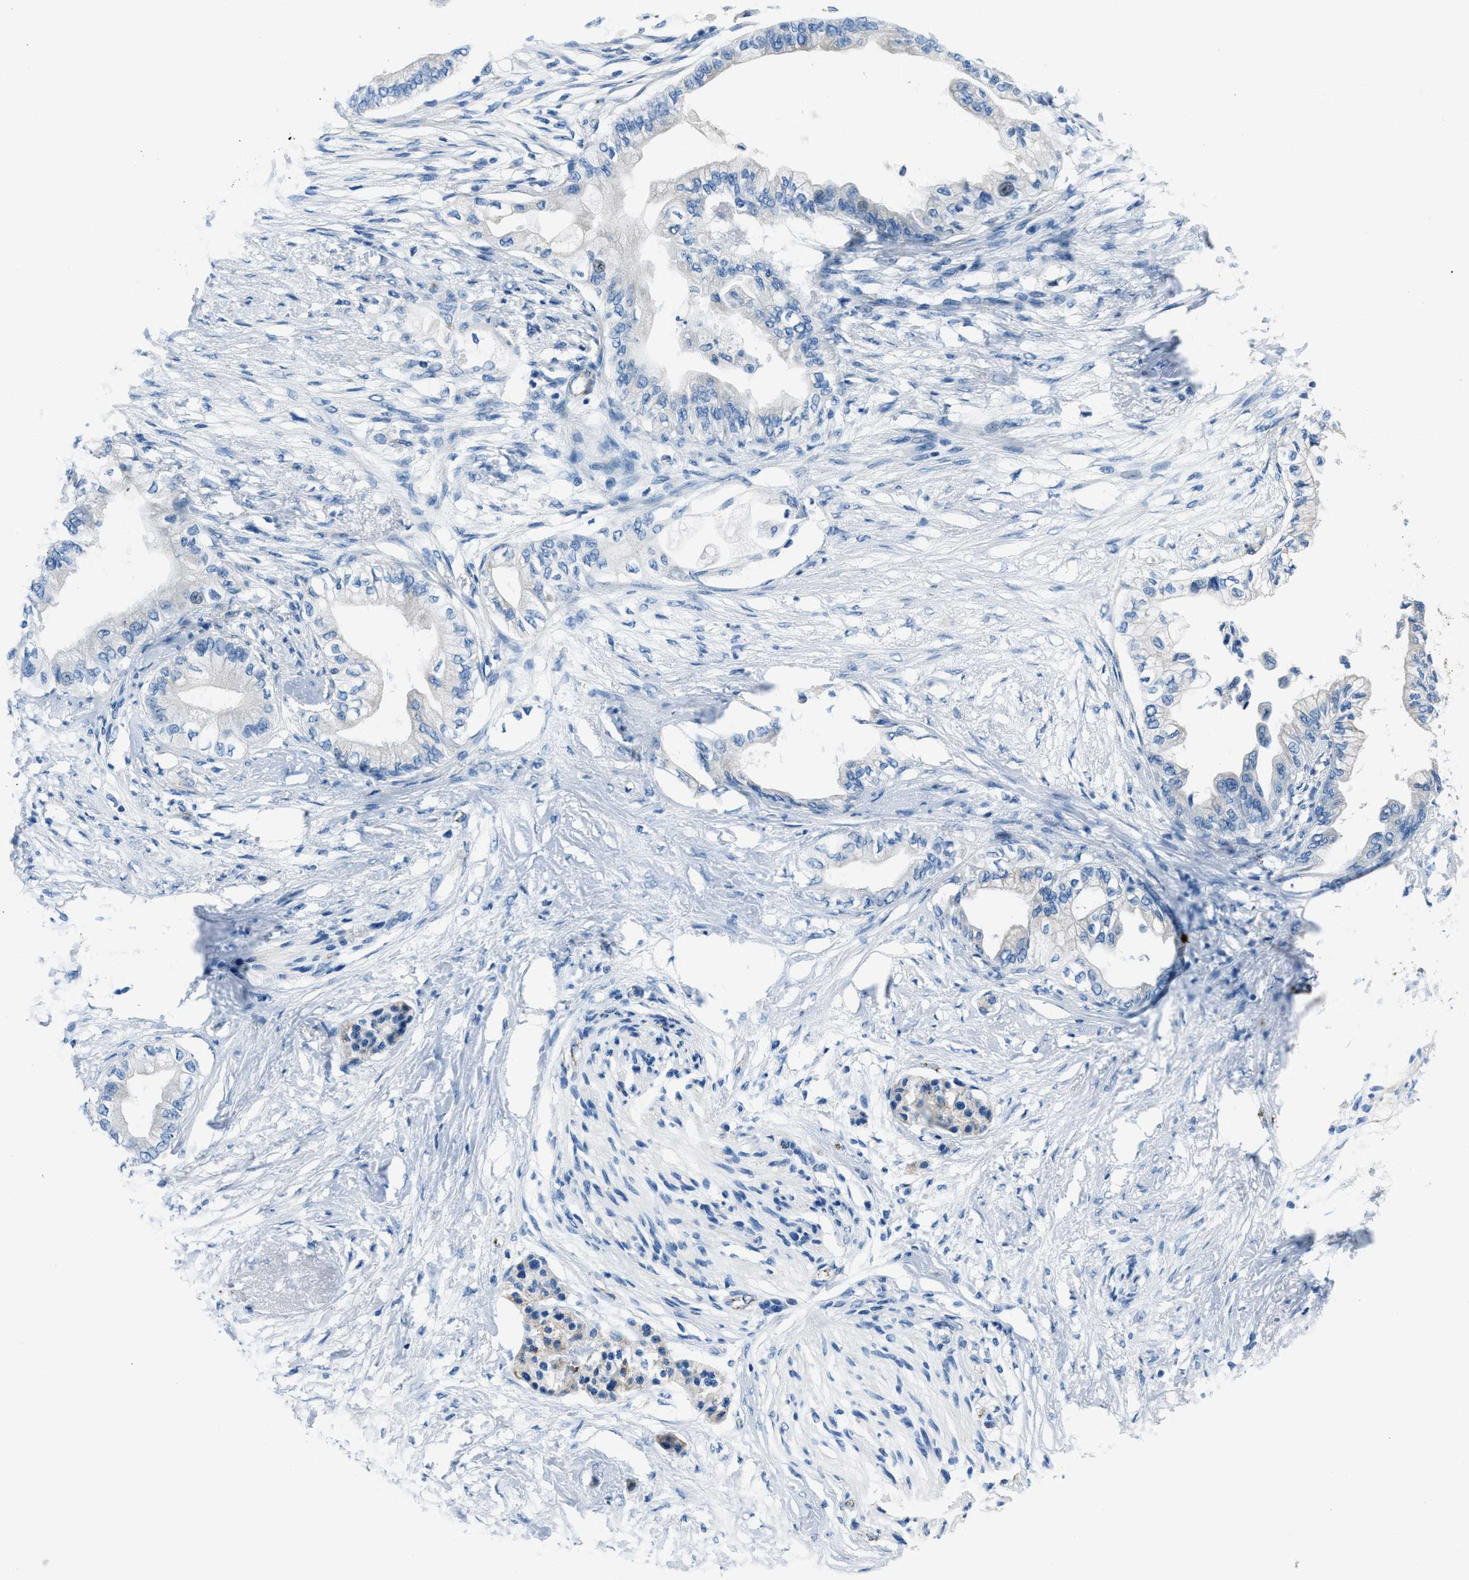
{"staining": {"intensity": "negative", "quantity": "none", "location": "none"}, "tissue": "pancreatic cancer", "cell_type": "Tumor cells", "image_type": "cancer", "snomed": [{"axis": "morphology", "description": "Normal tissue, NOS"}, {"axis": "morphology", "description": "Adenocarcinoma, NOS"}, {"axis": "topography", "description": "Pancreas"}, {"axis": "topography", "description": "Duodenum"}], "caption": "High magnification brightfield microscopy of pancreatic adenocarcinoma stained with DAB (3,3'-diaminobenzidine) (brown) and counterstained with hematoxylin (blue): tumor cells show no significant expression. Nuclei are stained in blue.", "gene": "AMACR", "patient": {"sex": "female", "age": 60}}